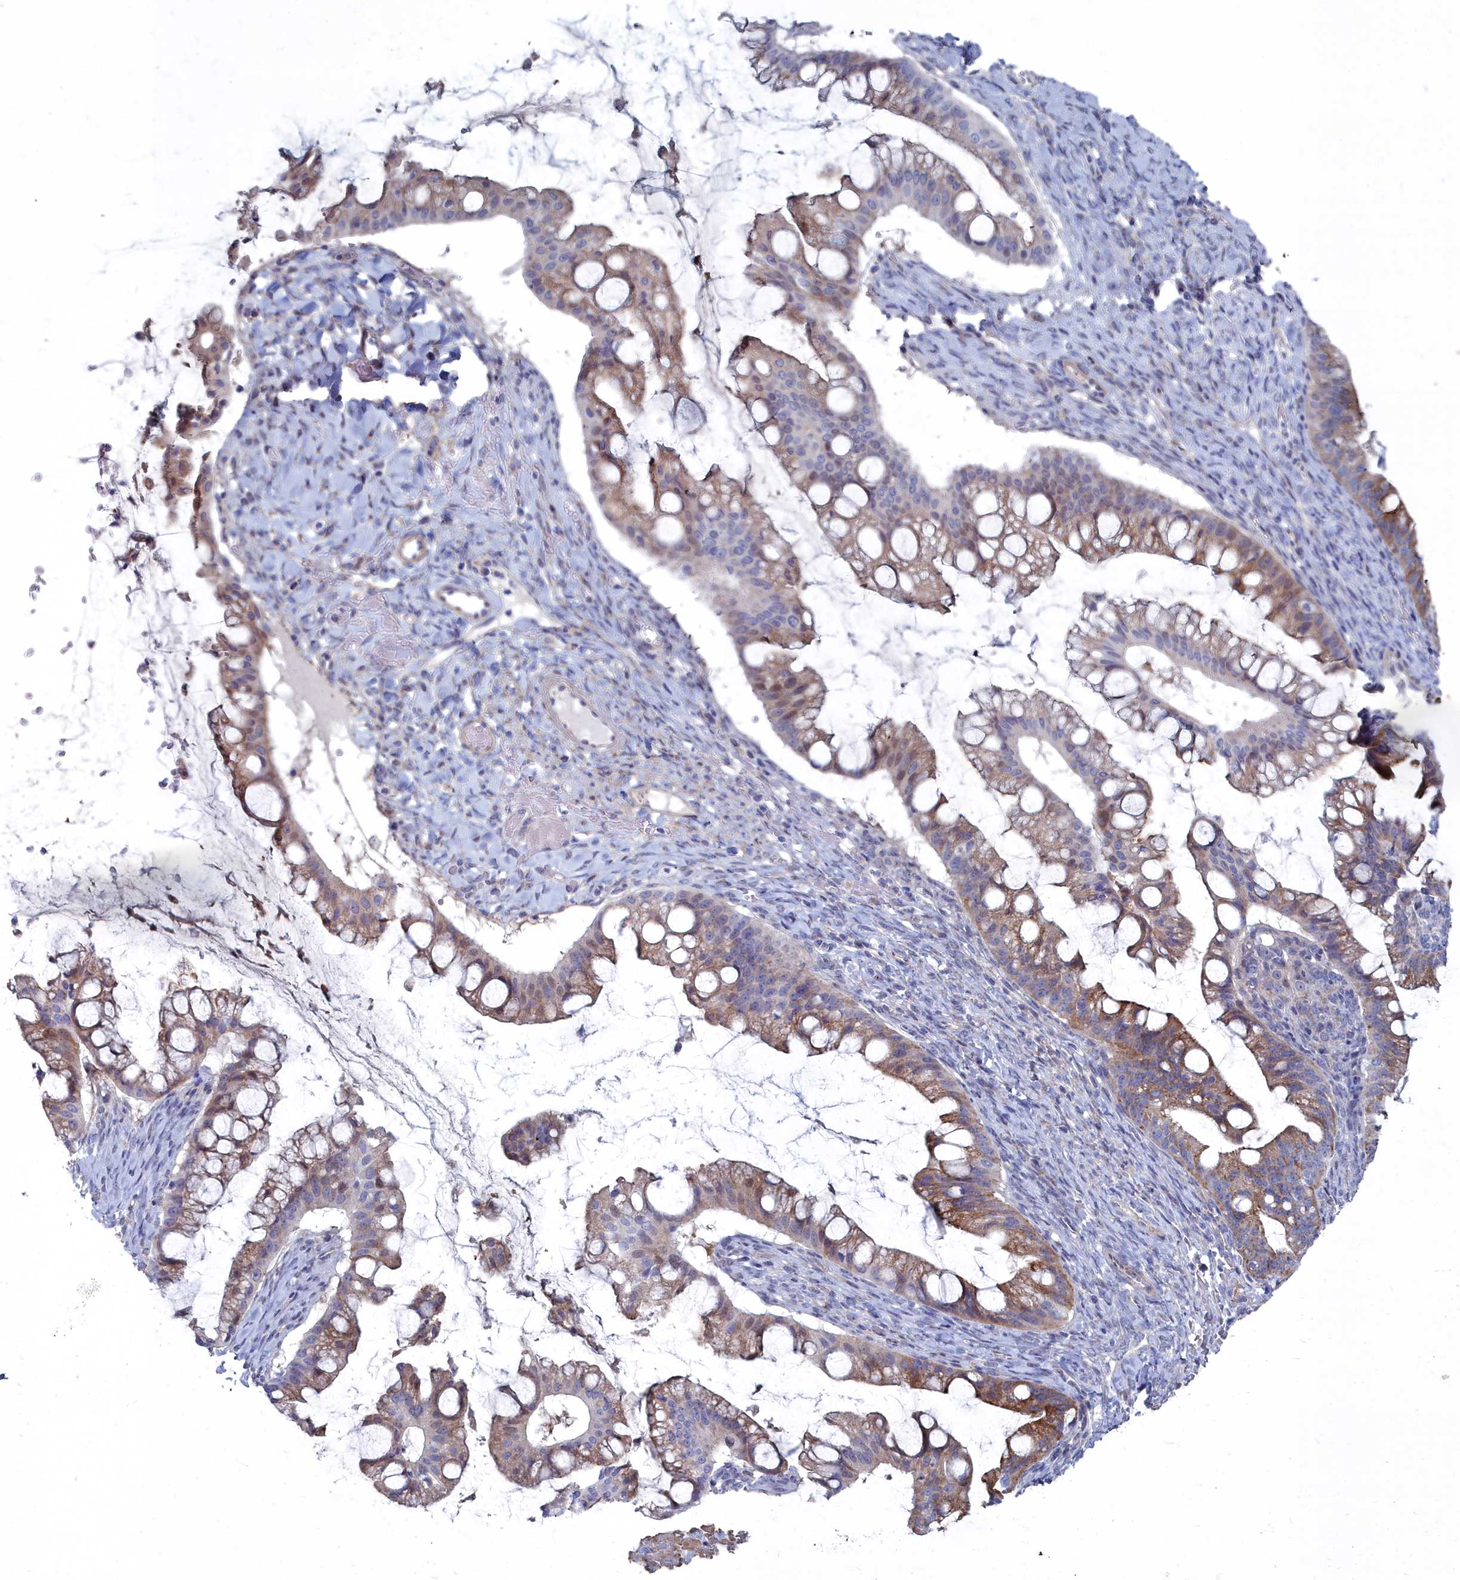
{"staining": {"intensity": "moderate", "quantity": ">75%", "location": "cytoplasmic/membranous,nuclear"}, "tissue": "ovarian cancer", "cell_type": "Tumor cells", "image_type": "cancer", "snomed": [{"axis": "morphology", "description": "Cystadenocarcinoma, mucinous, NOS"}, {"axis": "topography", "description": "Ovary"}], "caption": "A medium amount of moderate cytoplasmic/membranous and nuclear staining is identified in about >75% of tumor cells in ovarian mucinous cystadenocarcinoma tissue. The protein is shown in brown color, while the nuclei are stained blue.", "gene": "SHISAL2A", "patient": {"sex": "female", "age": 73}}